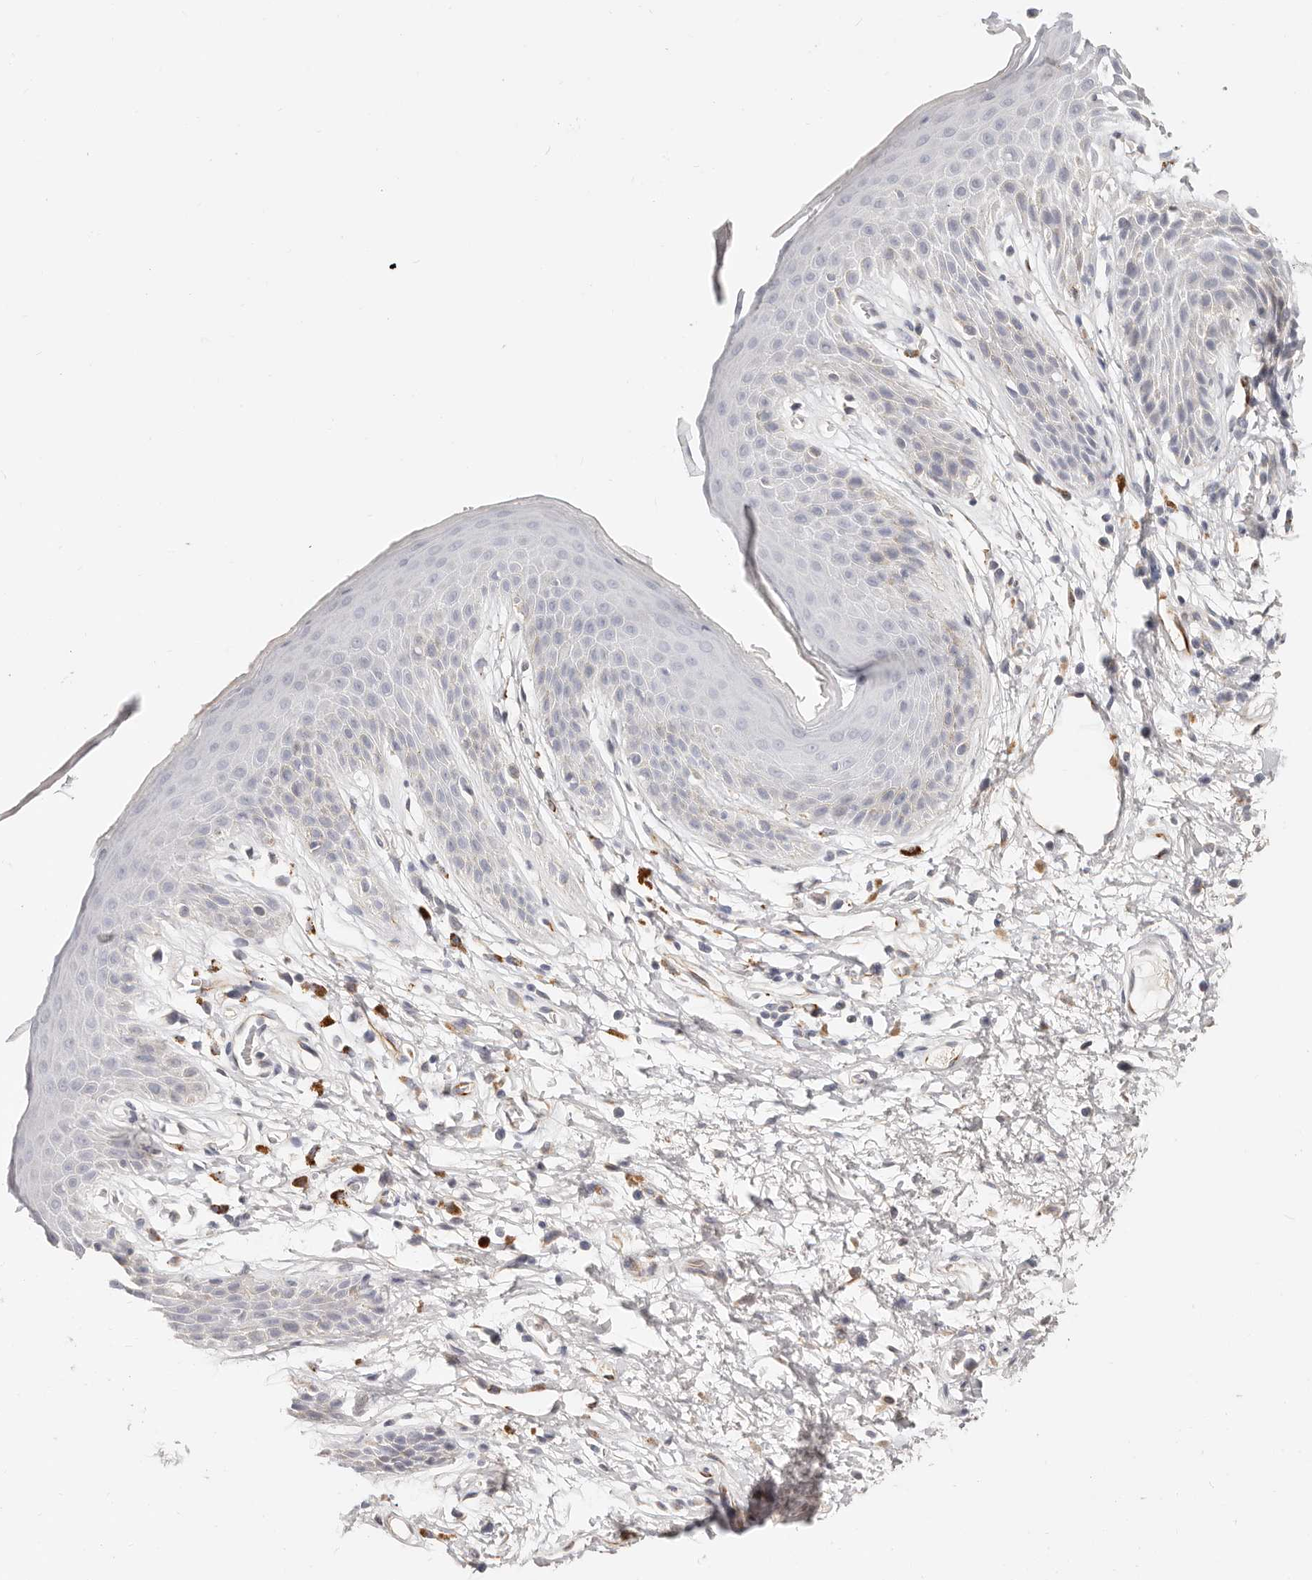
{"staining": {"intensity": "negative", "quantity": "none", "location": "none"}, "tissue": "skin", "cell_type": "Epidermal cells", "image_type": "normal", "snomed": [{"axis": "morphology", "description": "Normal tissue, NOS"}, {"axis": "topography", "description": "Anal"}], "caption": "Immunohistochemistry (IHC) photomicrograph of benign human skin stained for a protein (brown), which exhibits no staining in epidermal cells. Brightfield microscopy of immunohistochemistry (IHC) stained with DAB (brown) and hematoxylin (blue), captured at high magnification.", "gene": "ZRANB1", "patient": {"sex": "male", "age": 74}}